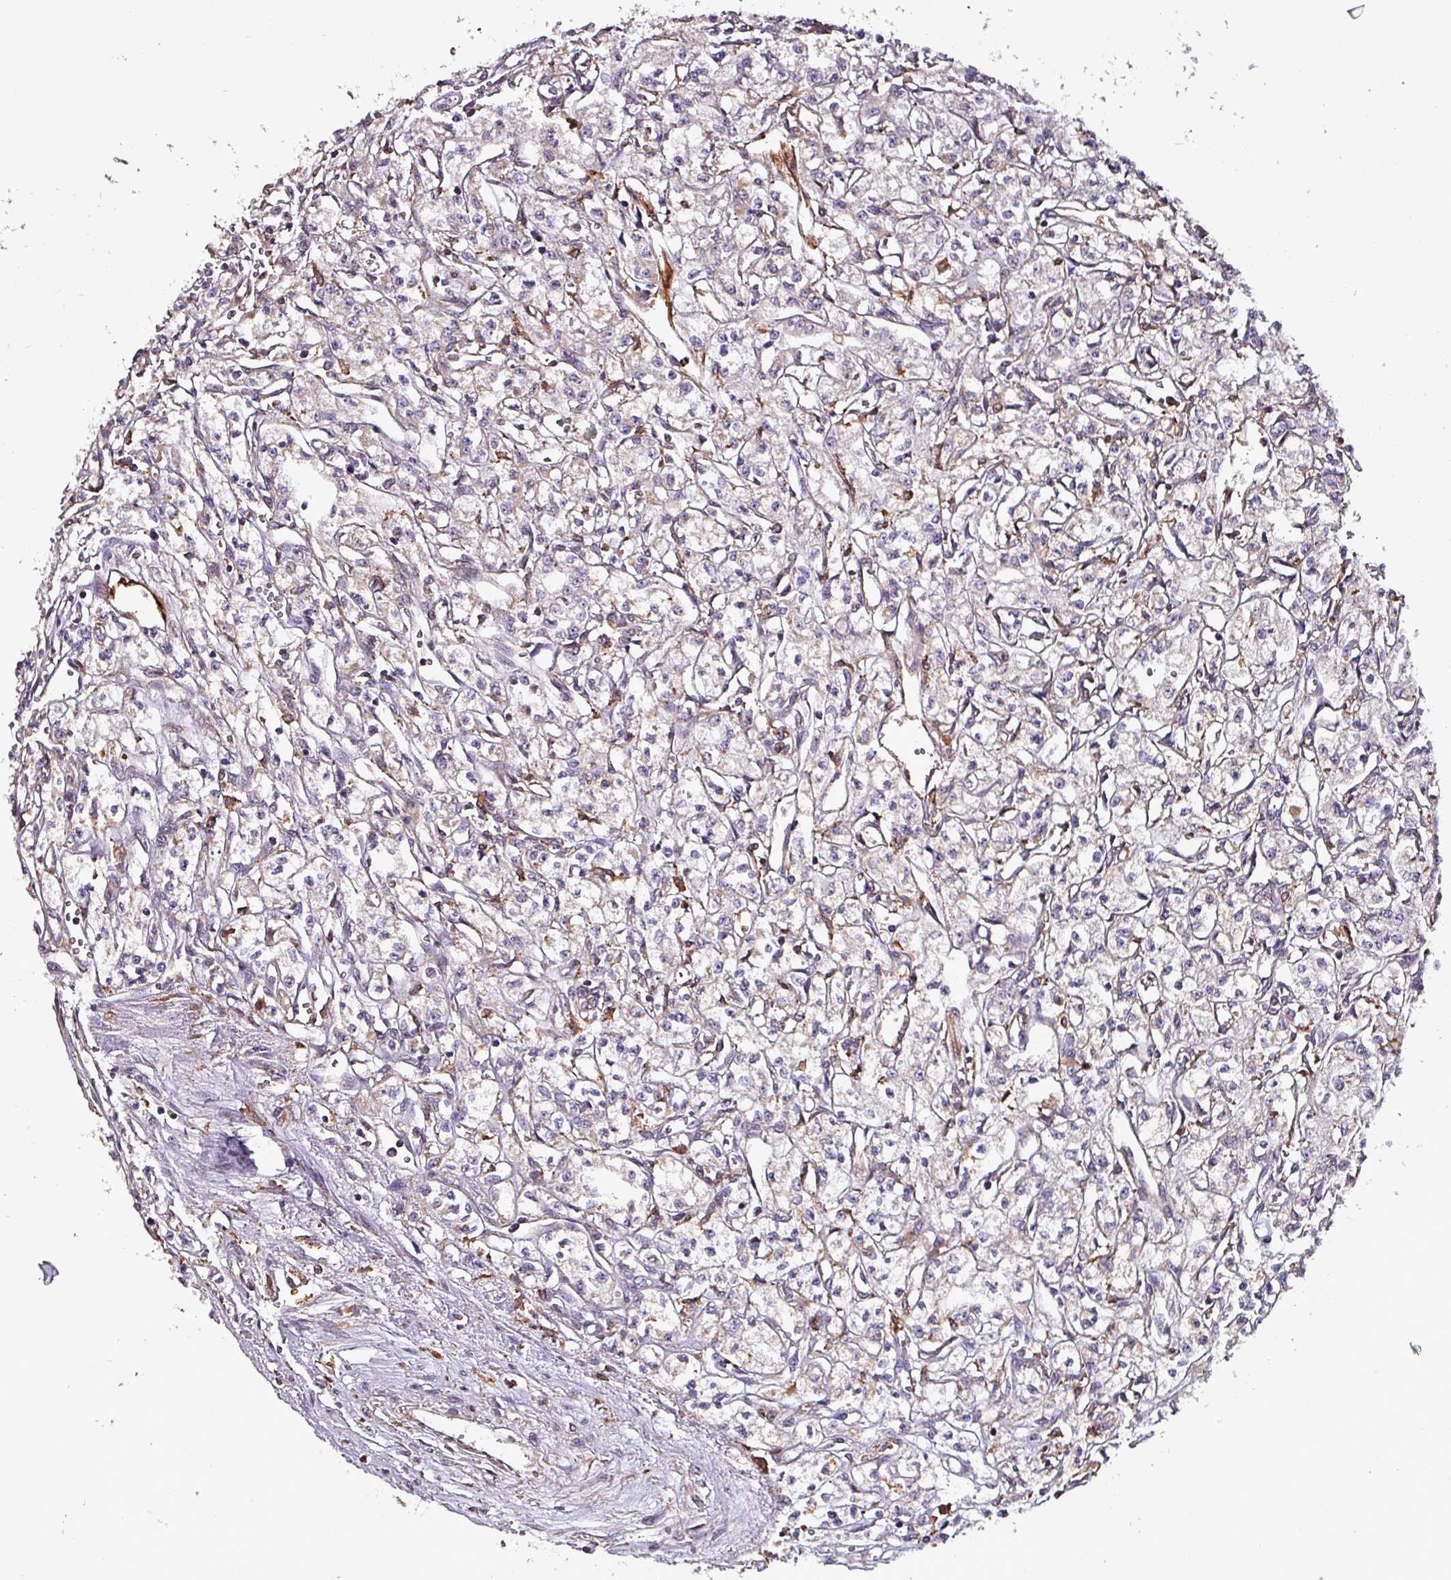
{"staining": {"intensity": "negative", "quantity": "none", "location": "none"}, "tissue": "renal cancer", "cell_type": "Tumor cells", "image_type": "cancer", "snomed": [{"axis": "morphology", "description": "Adenocarcinoma, NOS"}, {"axis": "topography", "description": "Kidney"}], "caption": "The immunohistochemistry (IHC) image has no significant expression in tumor cells of adenocarcinoma (renal) tissue.", "gene": "SCIN", "patient": {"sex": "male", "age": 56}}